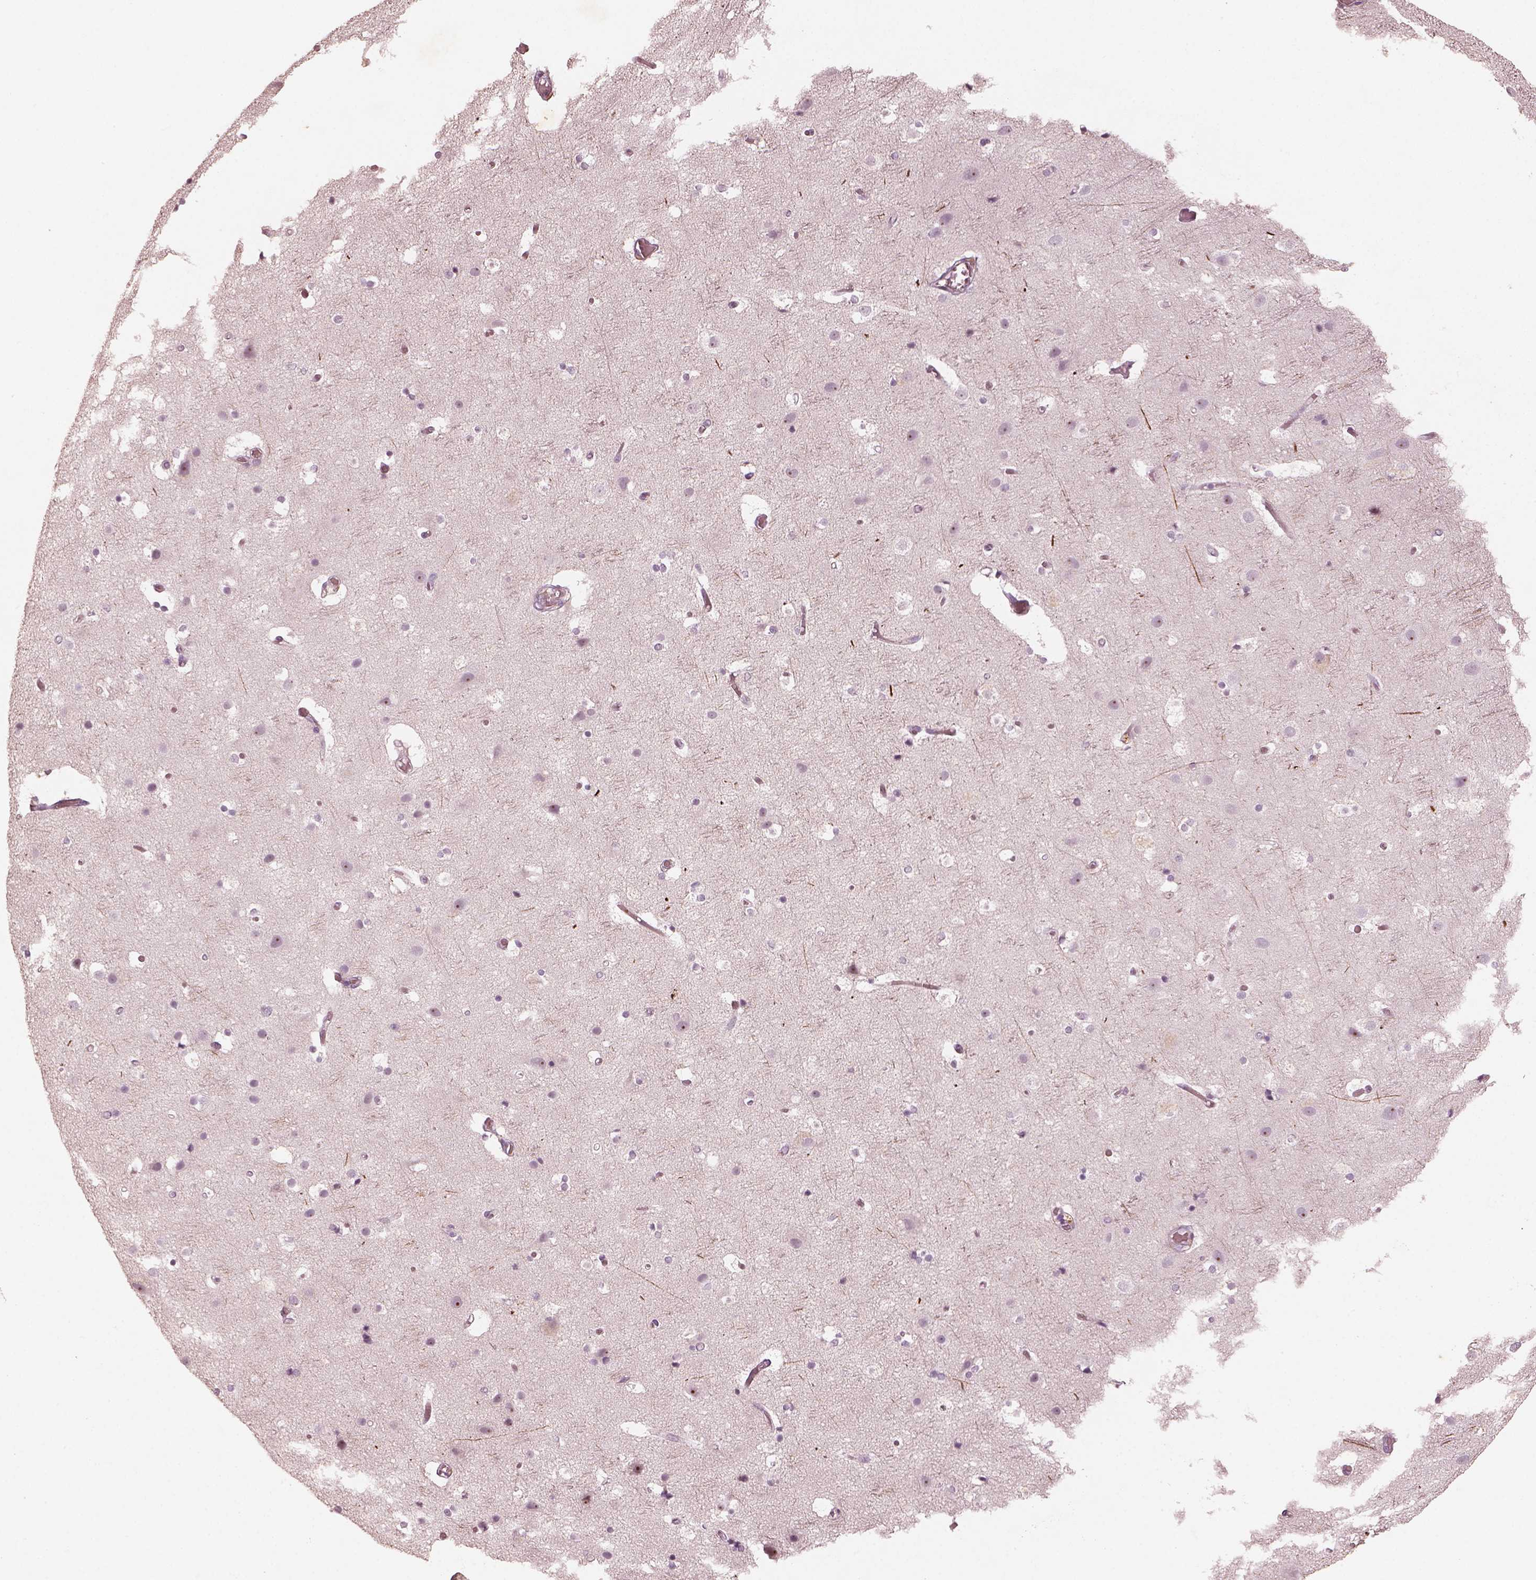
{"staining": {"intensity": "negative", "quantity": "none", "location": "none"}, "tissue": "cerebral cortex", "cell_type": "Endothelial cells", "image_type": "normal", "snomed": [{"axis": "morphology", "description": "Normal tissue, NOS"}, {"axis": "topography", "description": "Cerebral cortex"}], "caption": "Endothelial cells show no significant protein positivity in unremarkable cerebral cortex. (Immunohistochemistry (ihc), brightfield microscopy, high magnification).", "gene": "MADCAM1", "patient": {"sex": "female", "age": 52}}